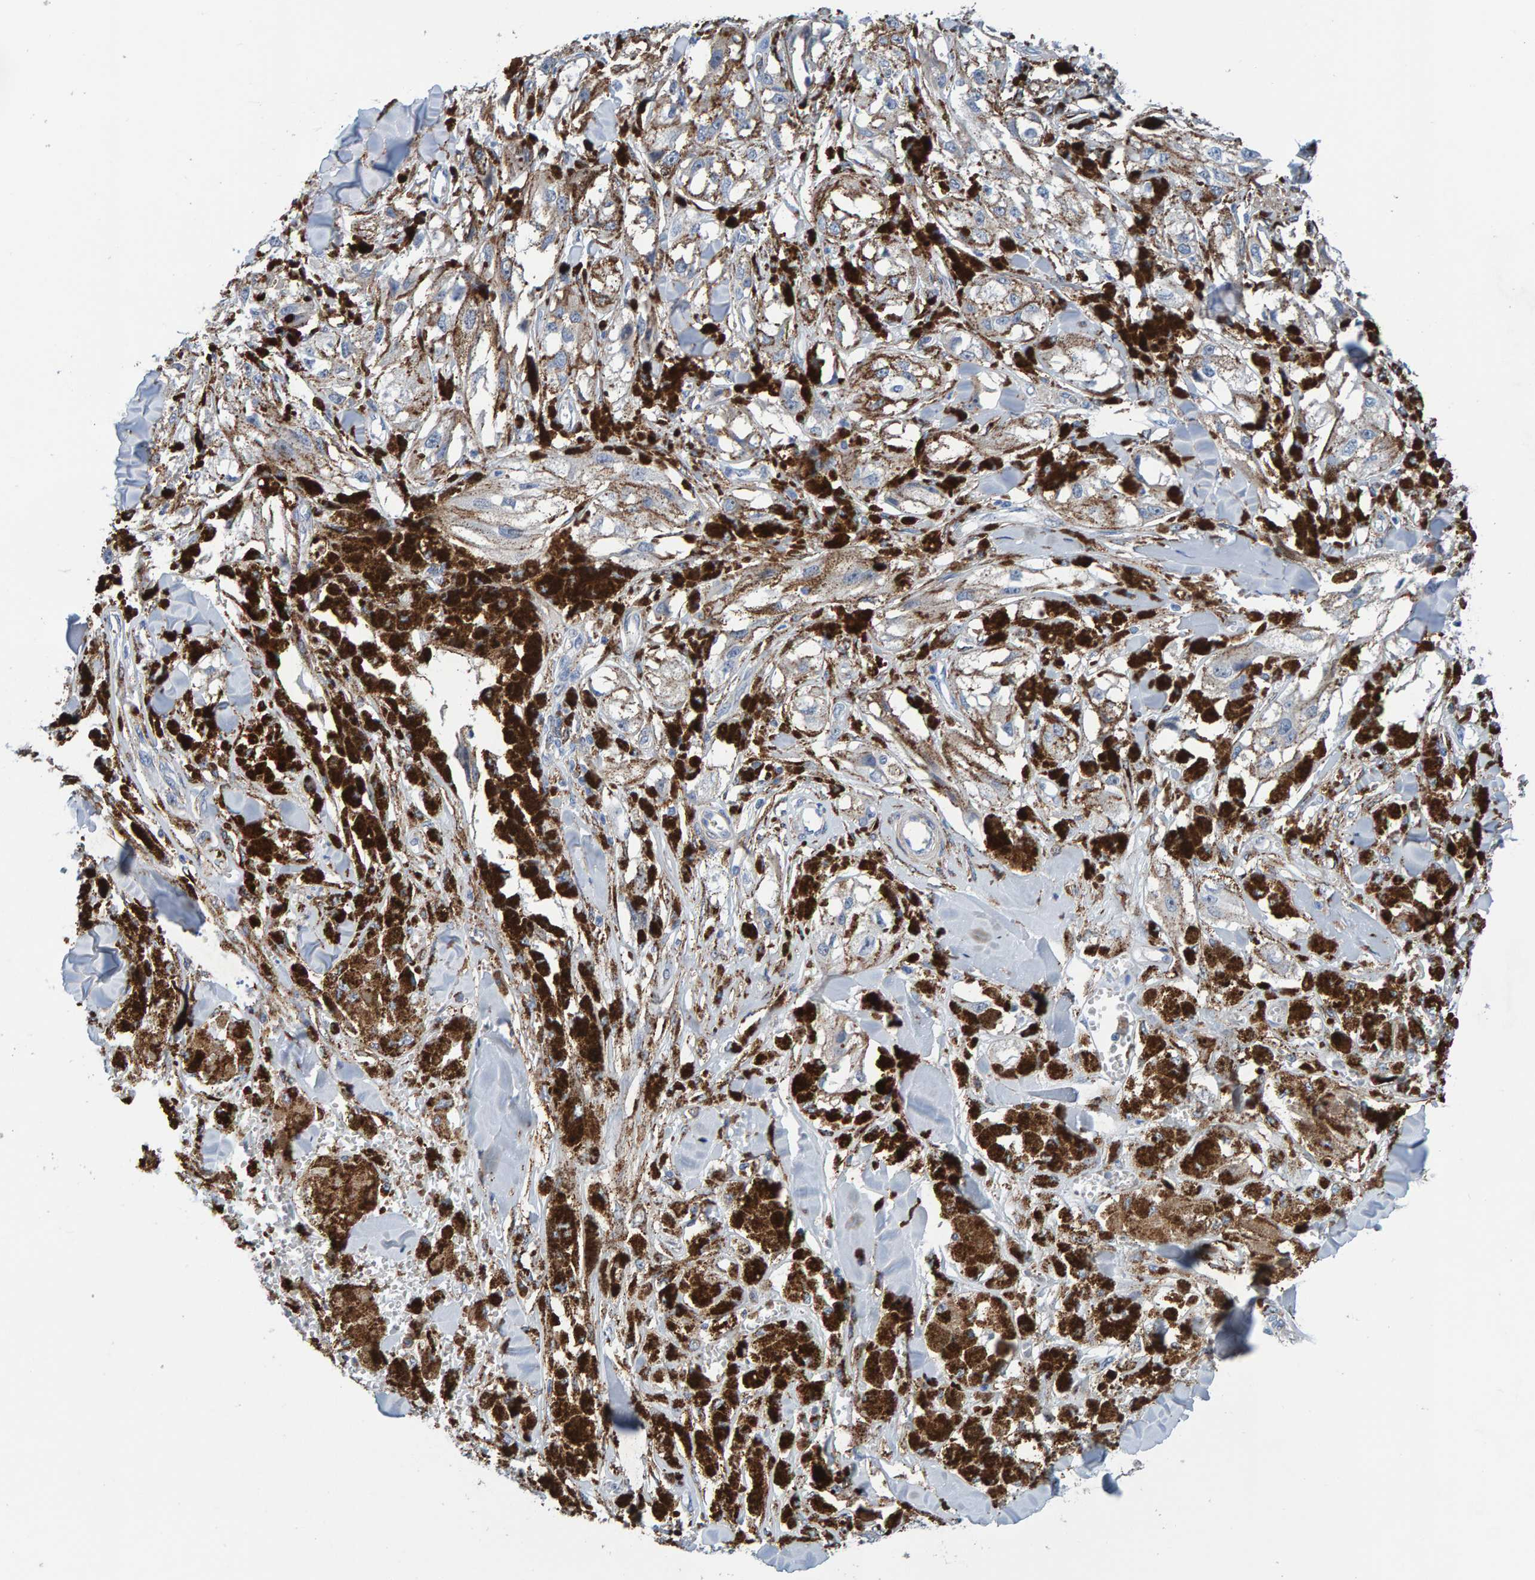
{"staining": {"intensity": "moderate", "quantity": "25%-75%", "location": "cytoplasmic/membranous"}, "tissue": "melanoma", "cell_type": "Tumor cells", "image_type": "cancer", "snomed": [{"axis": "morphology", "description": "Malignant melanoma, NOS"}, {"axis": "topography", "description": "Skin"}], "caption": "Human malignant melanoma stained with a protein marker demonstrates moderate staining in tumor cells.", "gene": "LRP1", "patient": {"sex": "male", "age": 88}}